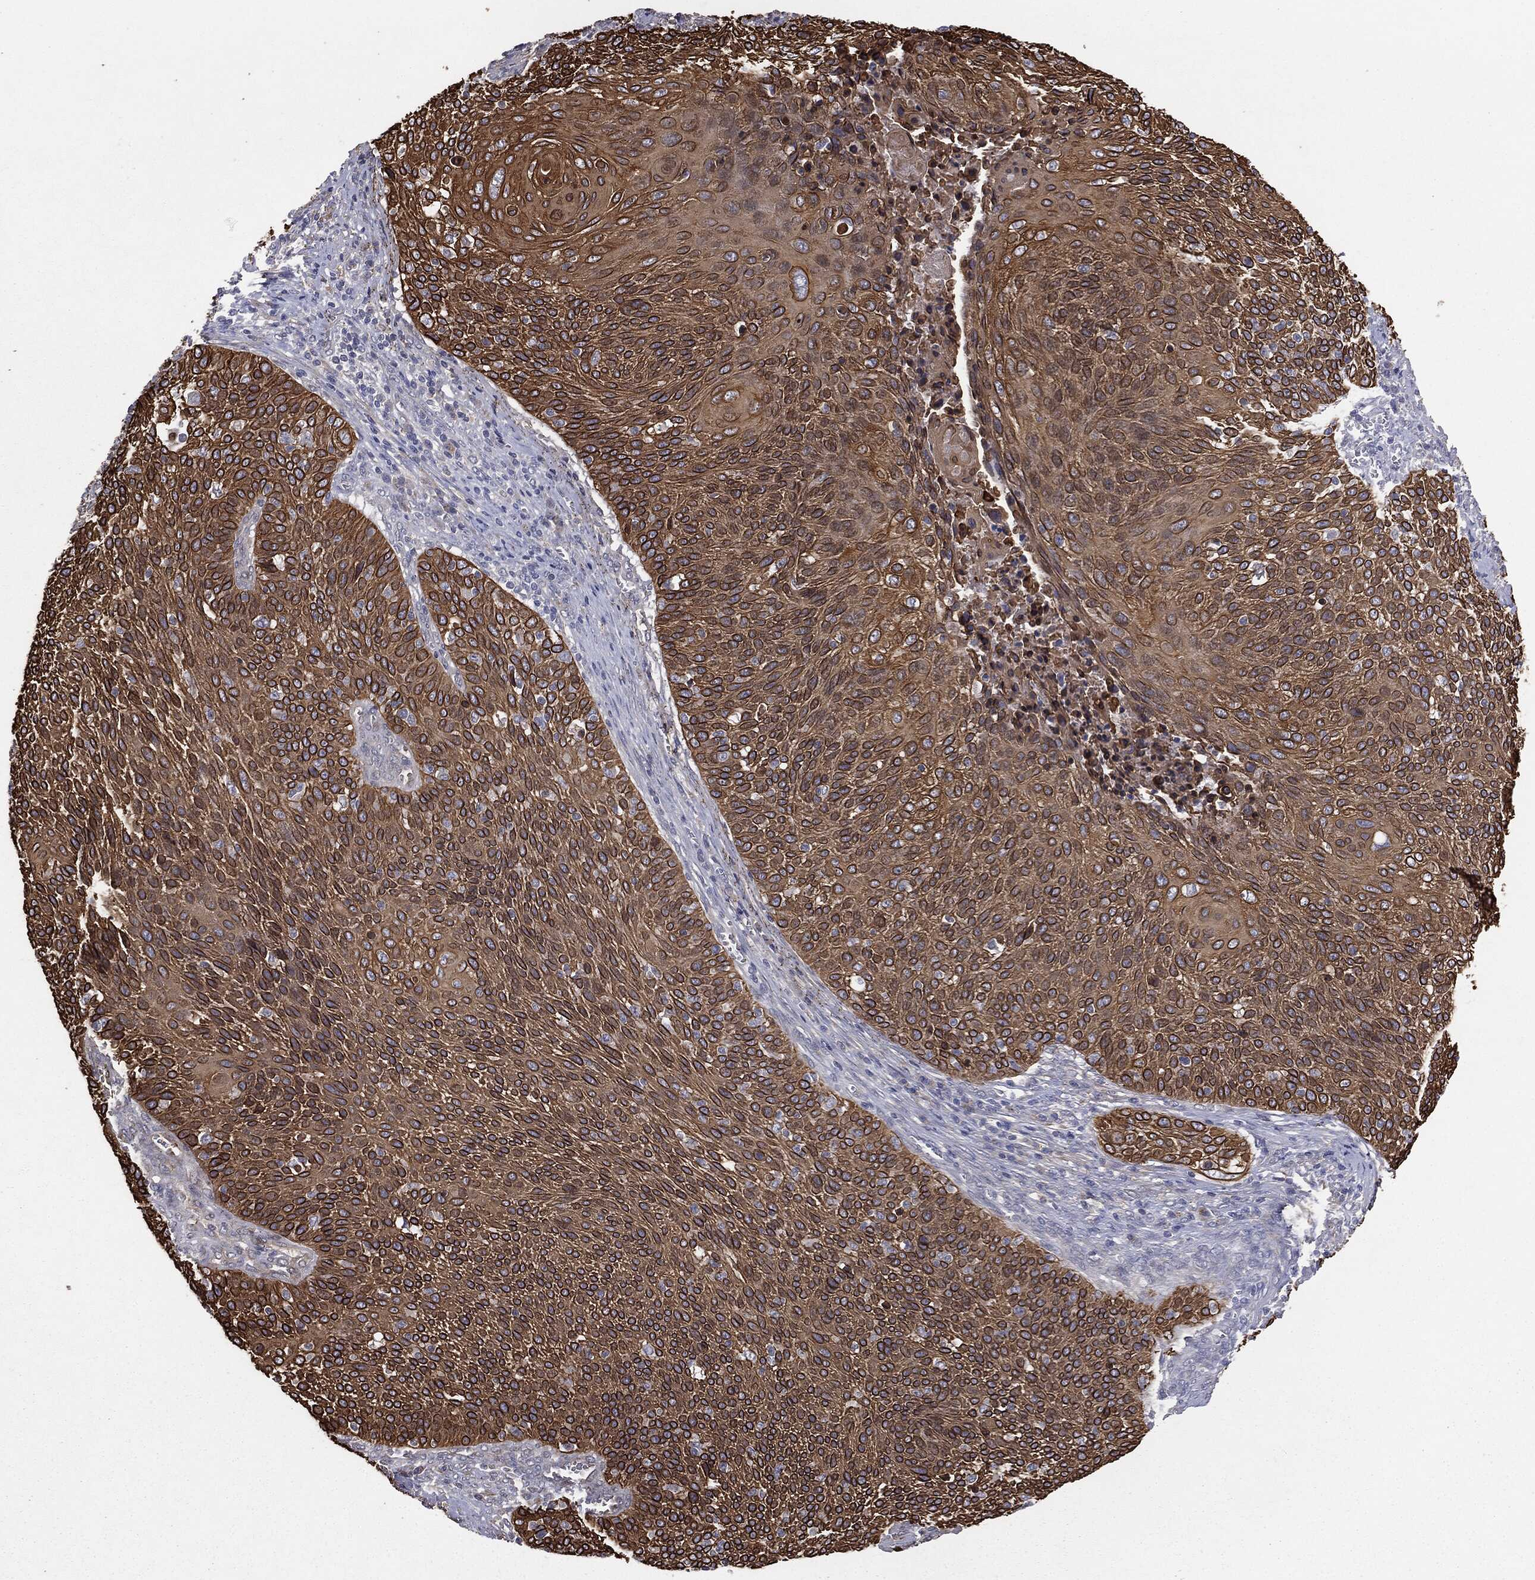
{"staining": {"intensity": "strong", "quantity": ">75%", "location": "cytoplasmic/membranous"}, "tissue": "cervical cancer", "cell_type": "Tumor cells", "image_type": "cancer", "snomed": [{"axis": "morphology", "description": "Squamous cell carcinoma, NOS"}, {"axis": "topography", "description": "Cervix"}], "caption": "Cervical cancer (squamous cell carcinoma) tissue displays strong cytoplasmic/membranous expression in approximately >75% of tumor cells", "gene": "KRT5", "patient": {"sex": "female", "age": 31}}